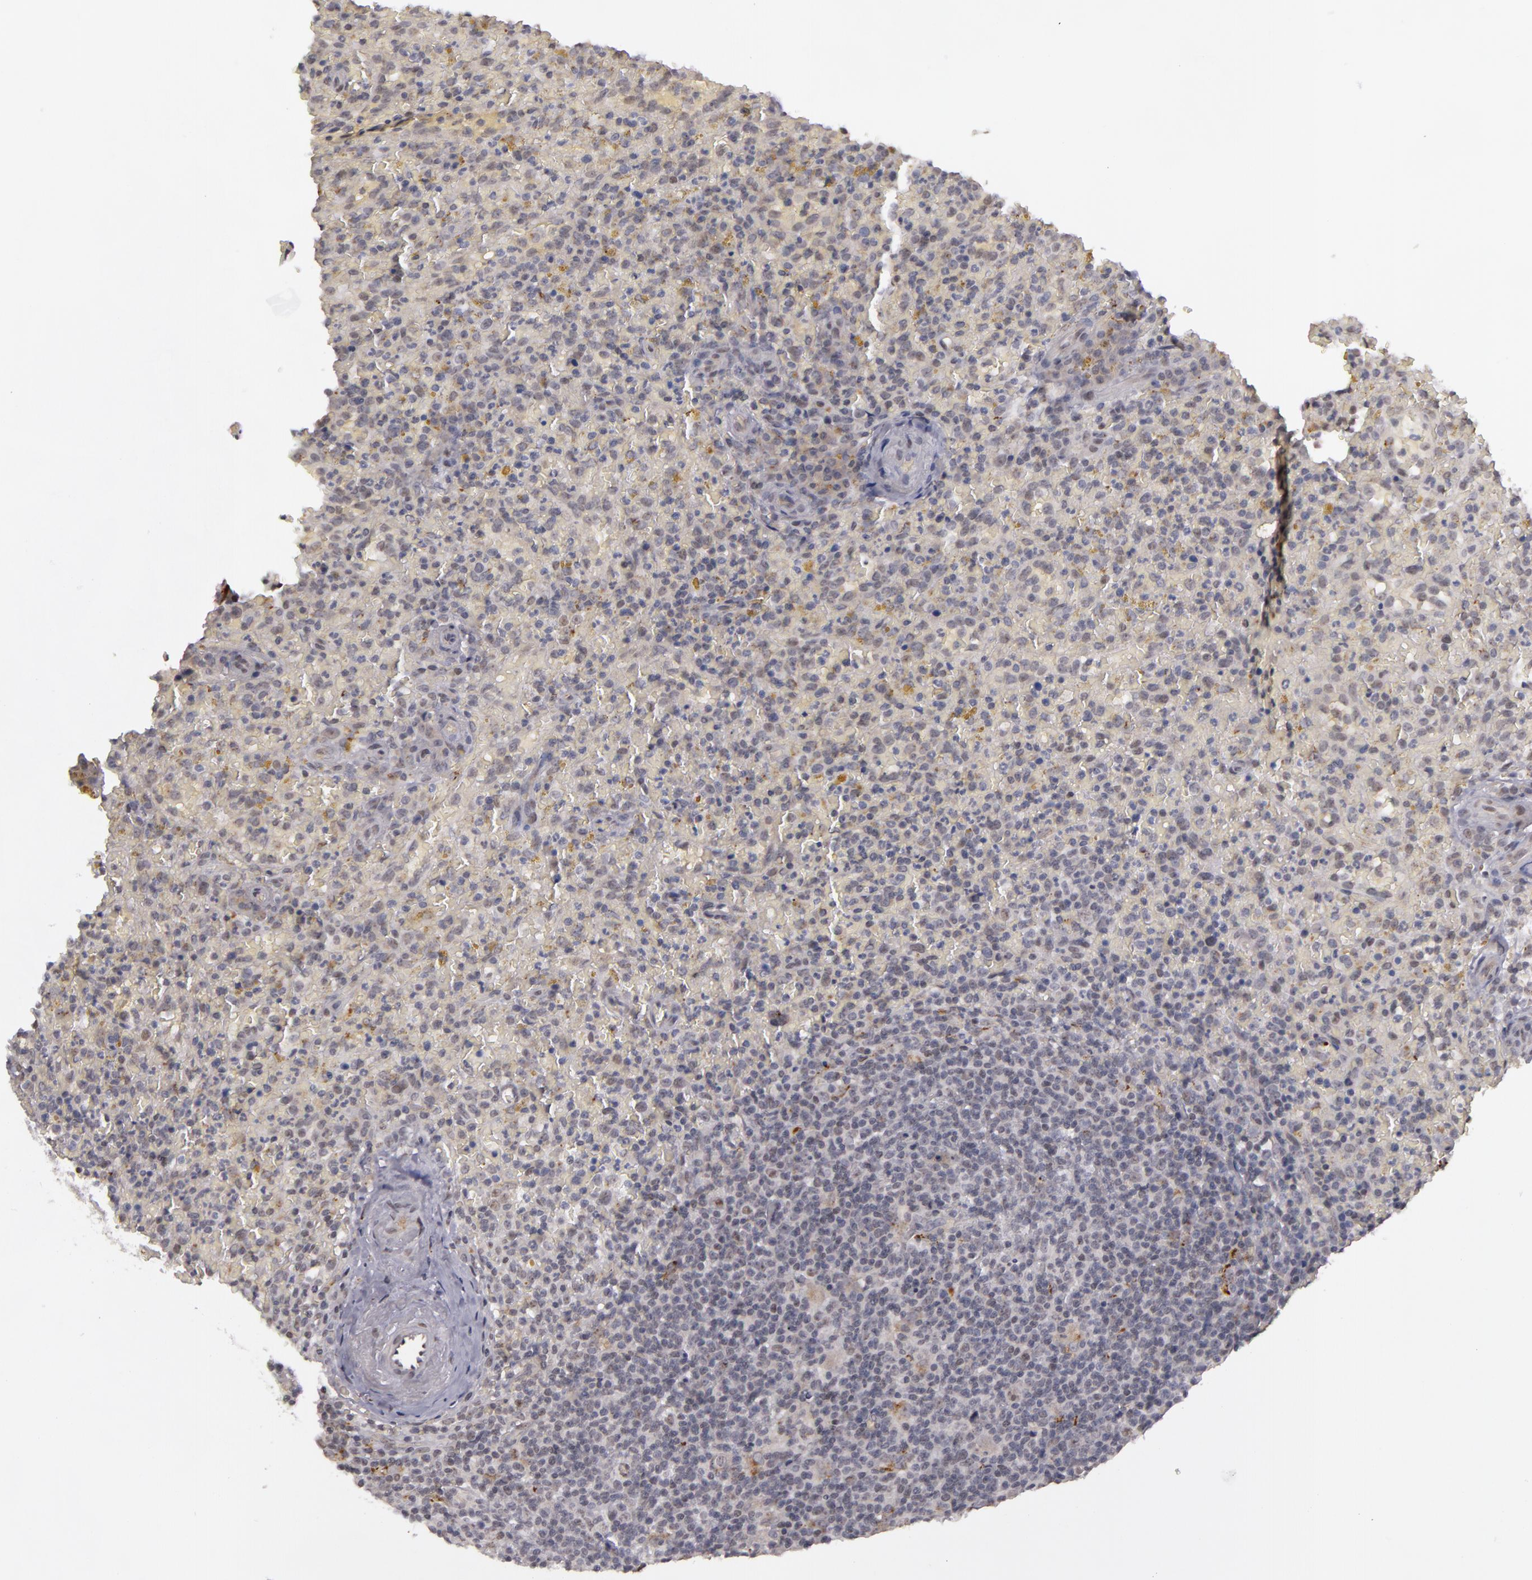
{"staining": {"intensity": "negative", "quantity": "none", "location": "none"}, "tissue": "lymphoma", "cell_type": "Tumor cells", "image_type": "cancer", "snomed": [{"axis": "morphology", "description": "Malignant lymphoma, non-Hodgkin's type, High grade"}, {"axis": "topography", "description": "Spleen"}, {"axis": "topography", "description": "Lymph node"}], "caption": "This micrograph is of malignant lymphoma, non-Hodgkin's type (high-grade) stained with immunohistochemistry (IHC) to label a protein in brown with the nuclei are counter-stained blue. There is no positivity in tumor cells.", "gene": "RRP7A", "patient": {"sex": "female", "age": 70}}